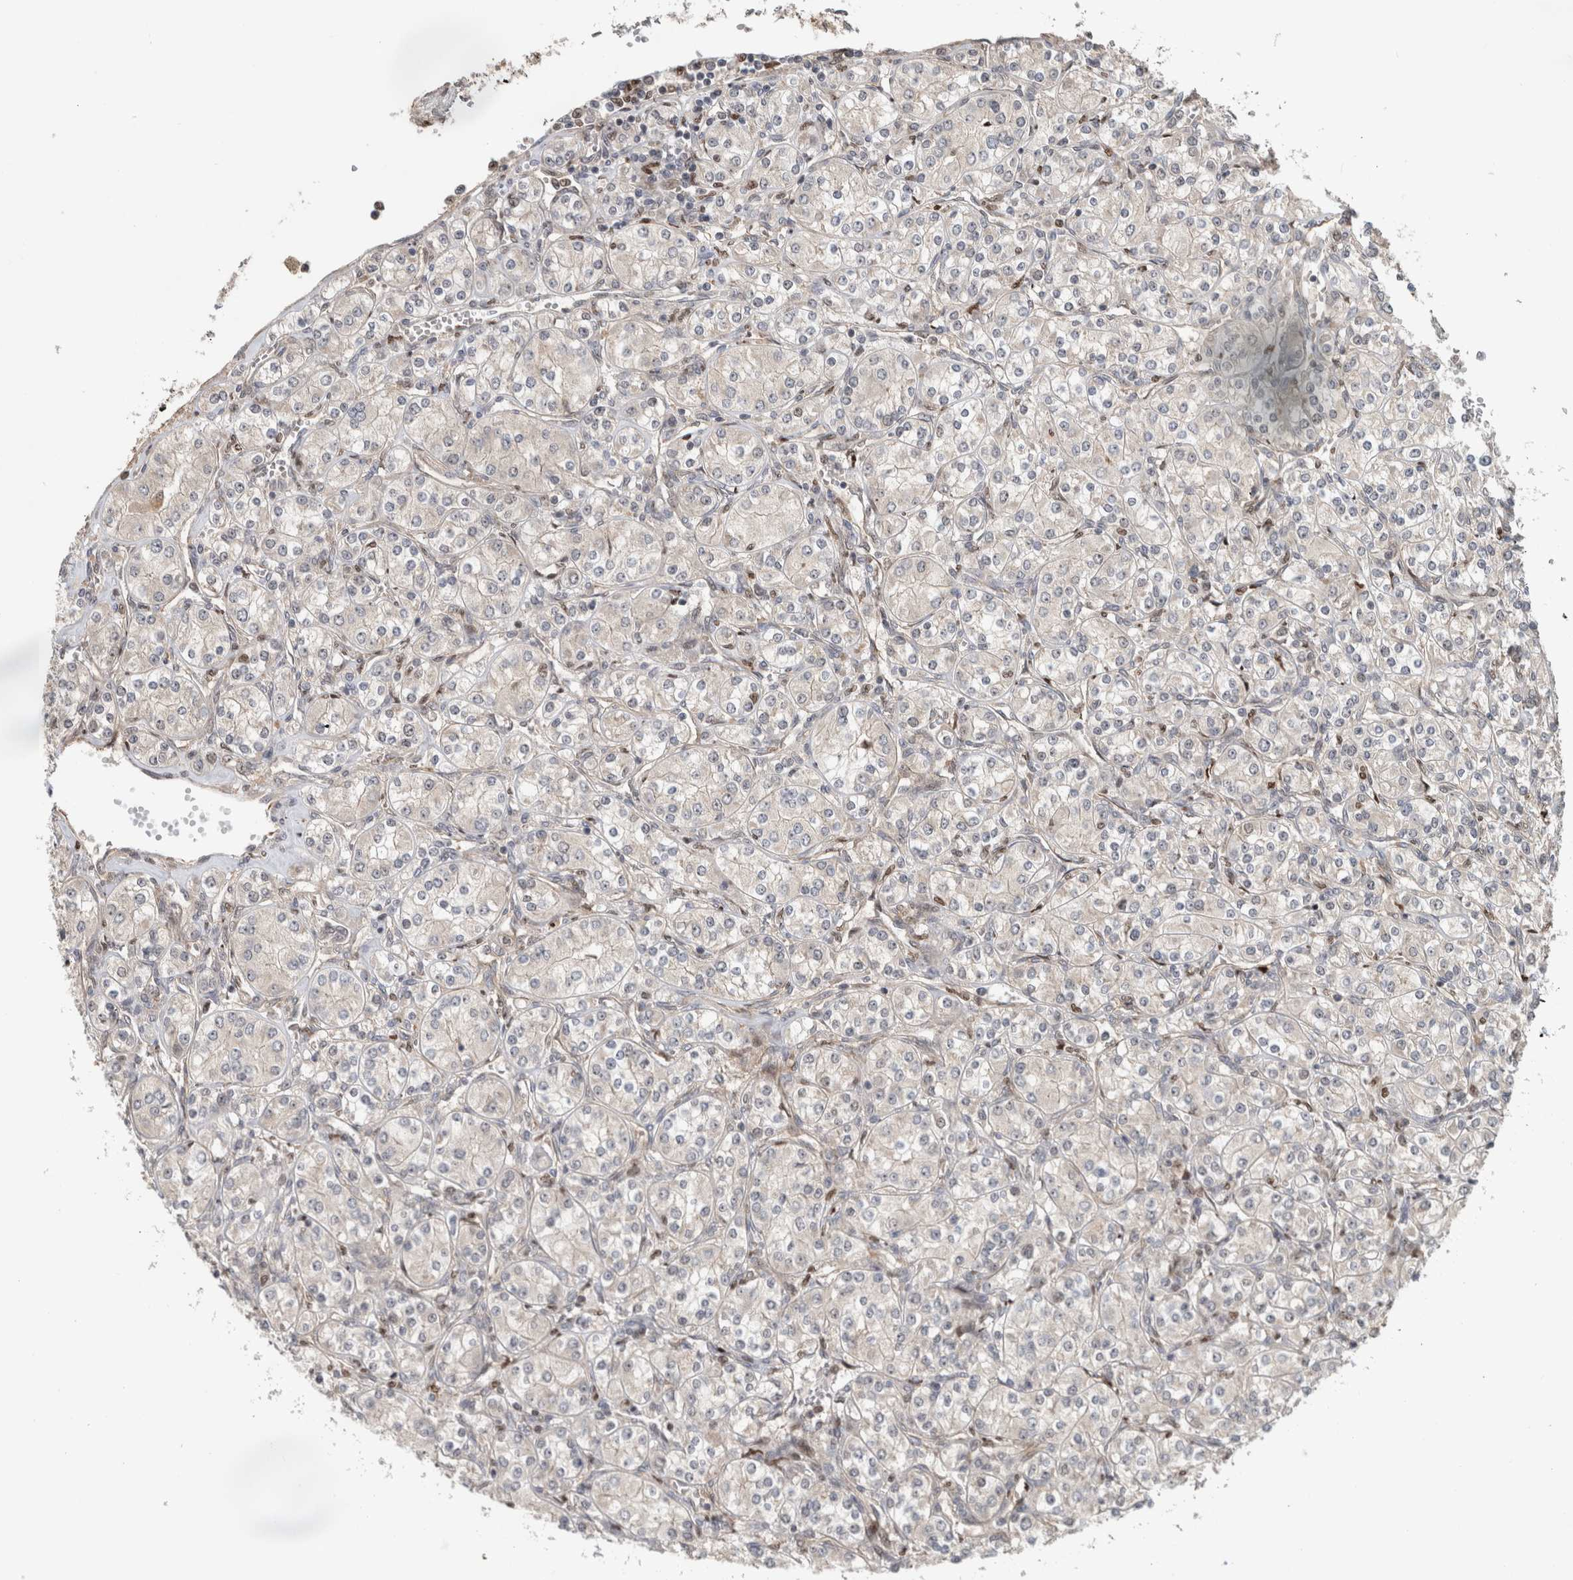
{"staining": {"intensity": "moderate", "quantity": "<25%", "location": "cytoplasmic/membranous"}, "tissue": "renal cancer", "cell_type": "Tumor cells", "image_type": "cancer", "snomed": [{"axis": "morphology", "description": "Adenocarcinoma, NOS"}, {"axis": "topography", "description": "Kidney"}], "caption": "Renal cancer (adenocarcinoma) stained with a brown dye reveals moderate cytoplasmic/membranous positive expression in approximately <25% of tumor cells.", "gene": "INSRR", "patient": {"sex": "male", "age": 77}}